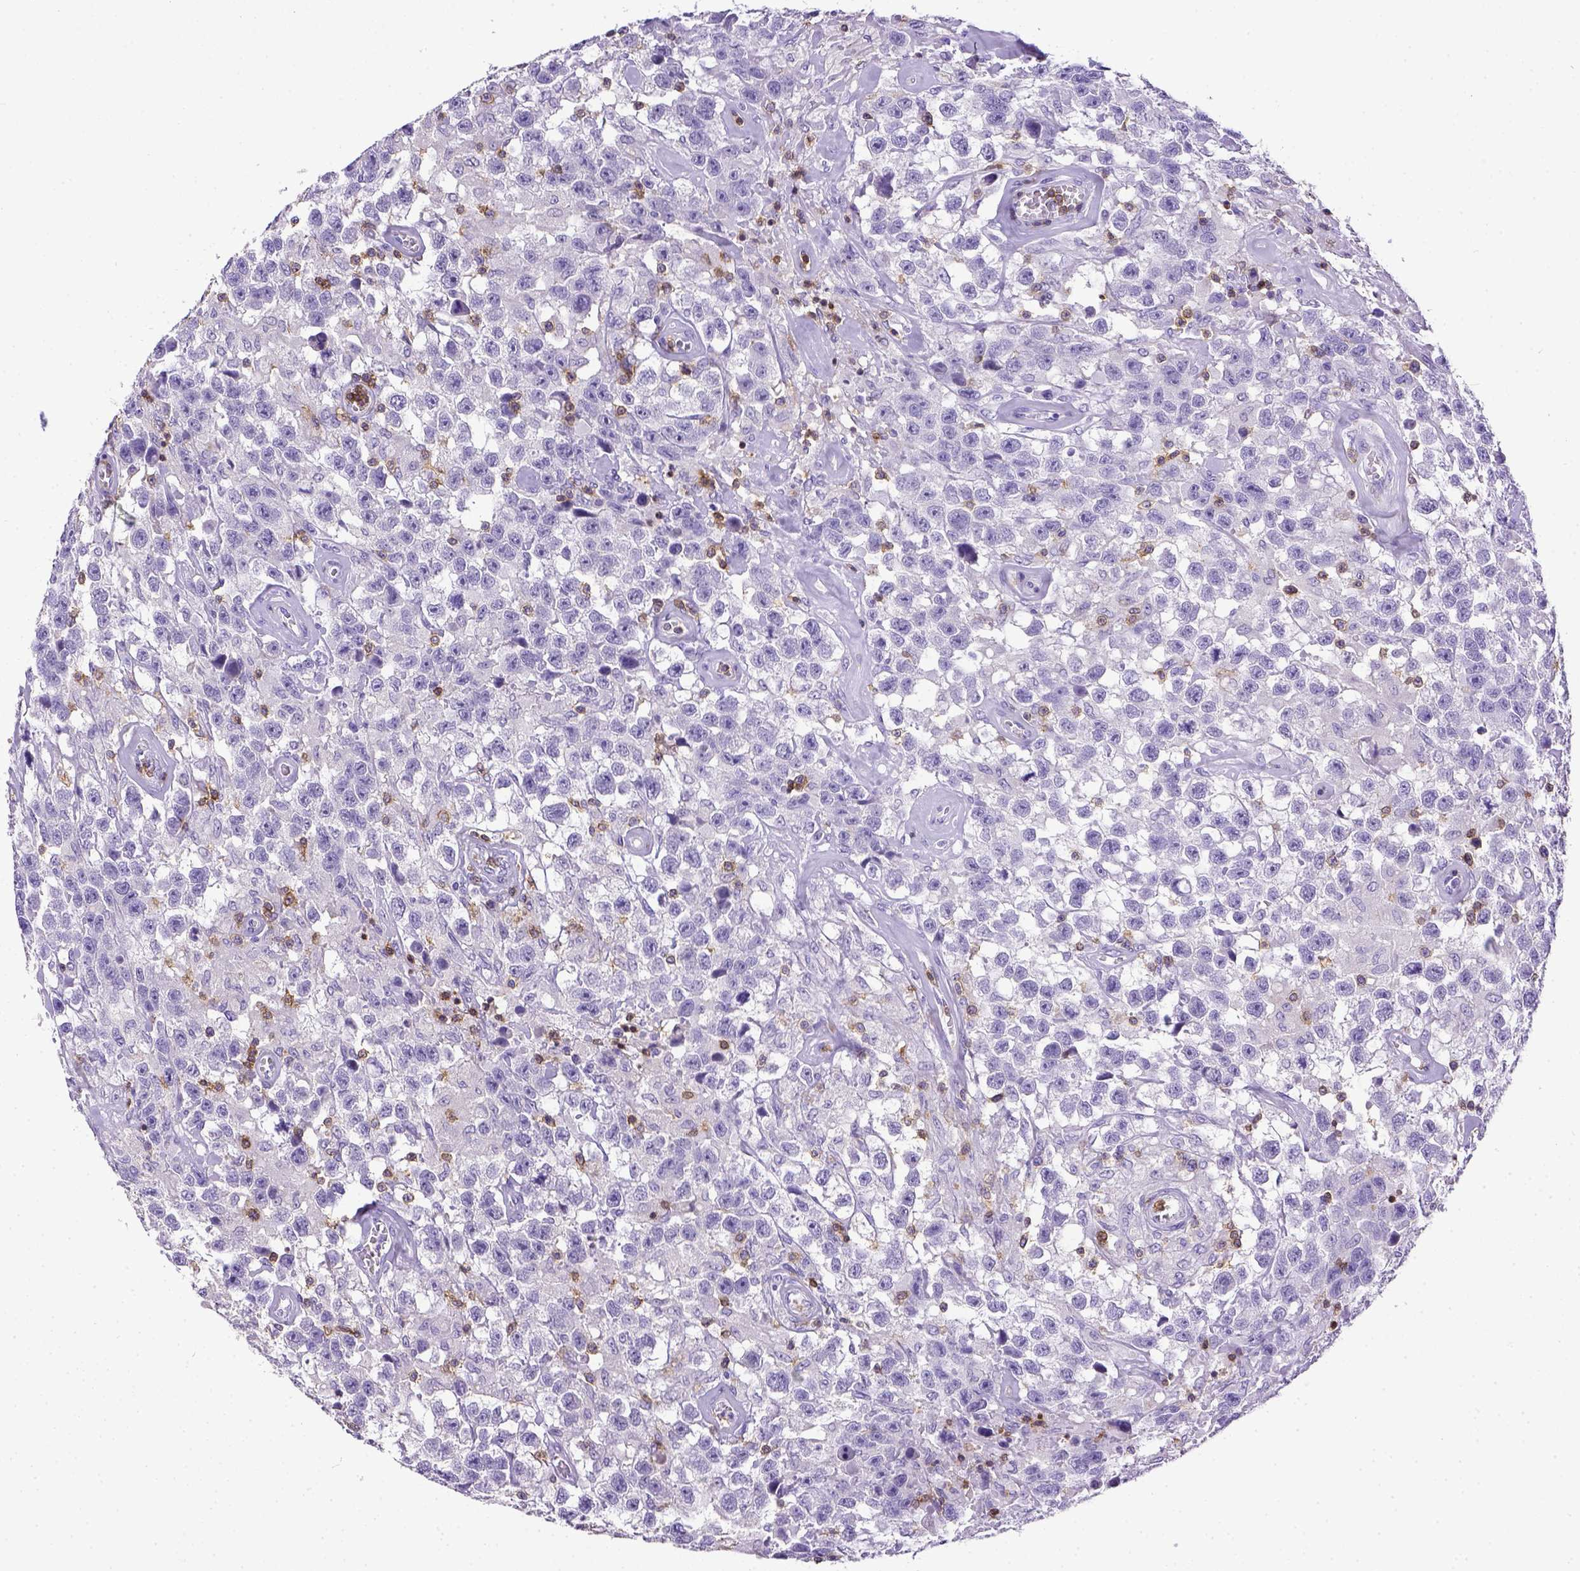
{"staining": {"intensity": "negative", "quantity": "none", "location": "none"}, "tissue": "testis cancer", "cell_type": "Tumor cells", "image_type": "cancer", "snomed": [{"axis": "morphology", "description": "Seminoma, NOS"}, {"axis": "topography", "description": "Testis"}], "caption": "The histopathology image displays no significant positivity in tumor cells of testis seminoma. Nuclei are stained in blue.", "gene": "CD3E", "patient": {"sex": "male", "age": 43}}